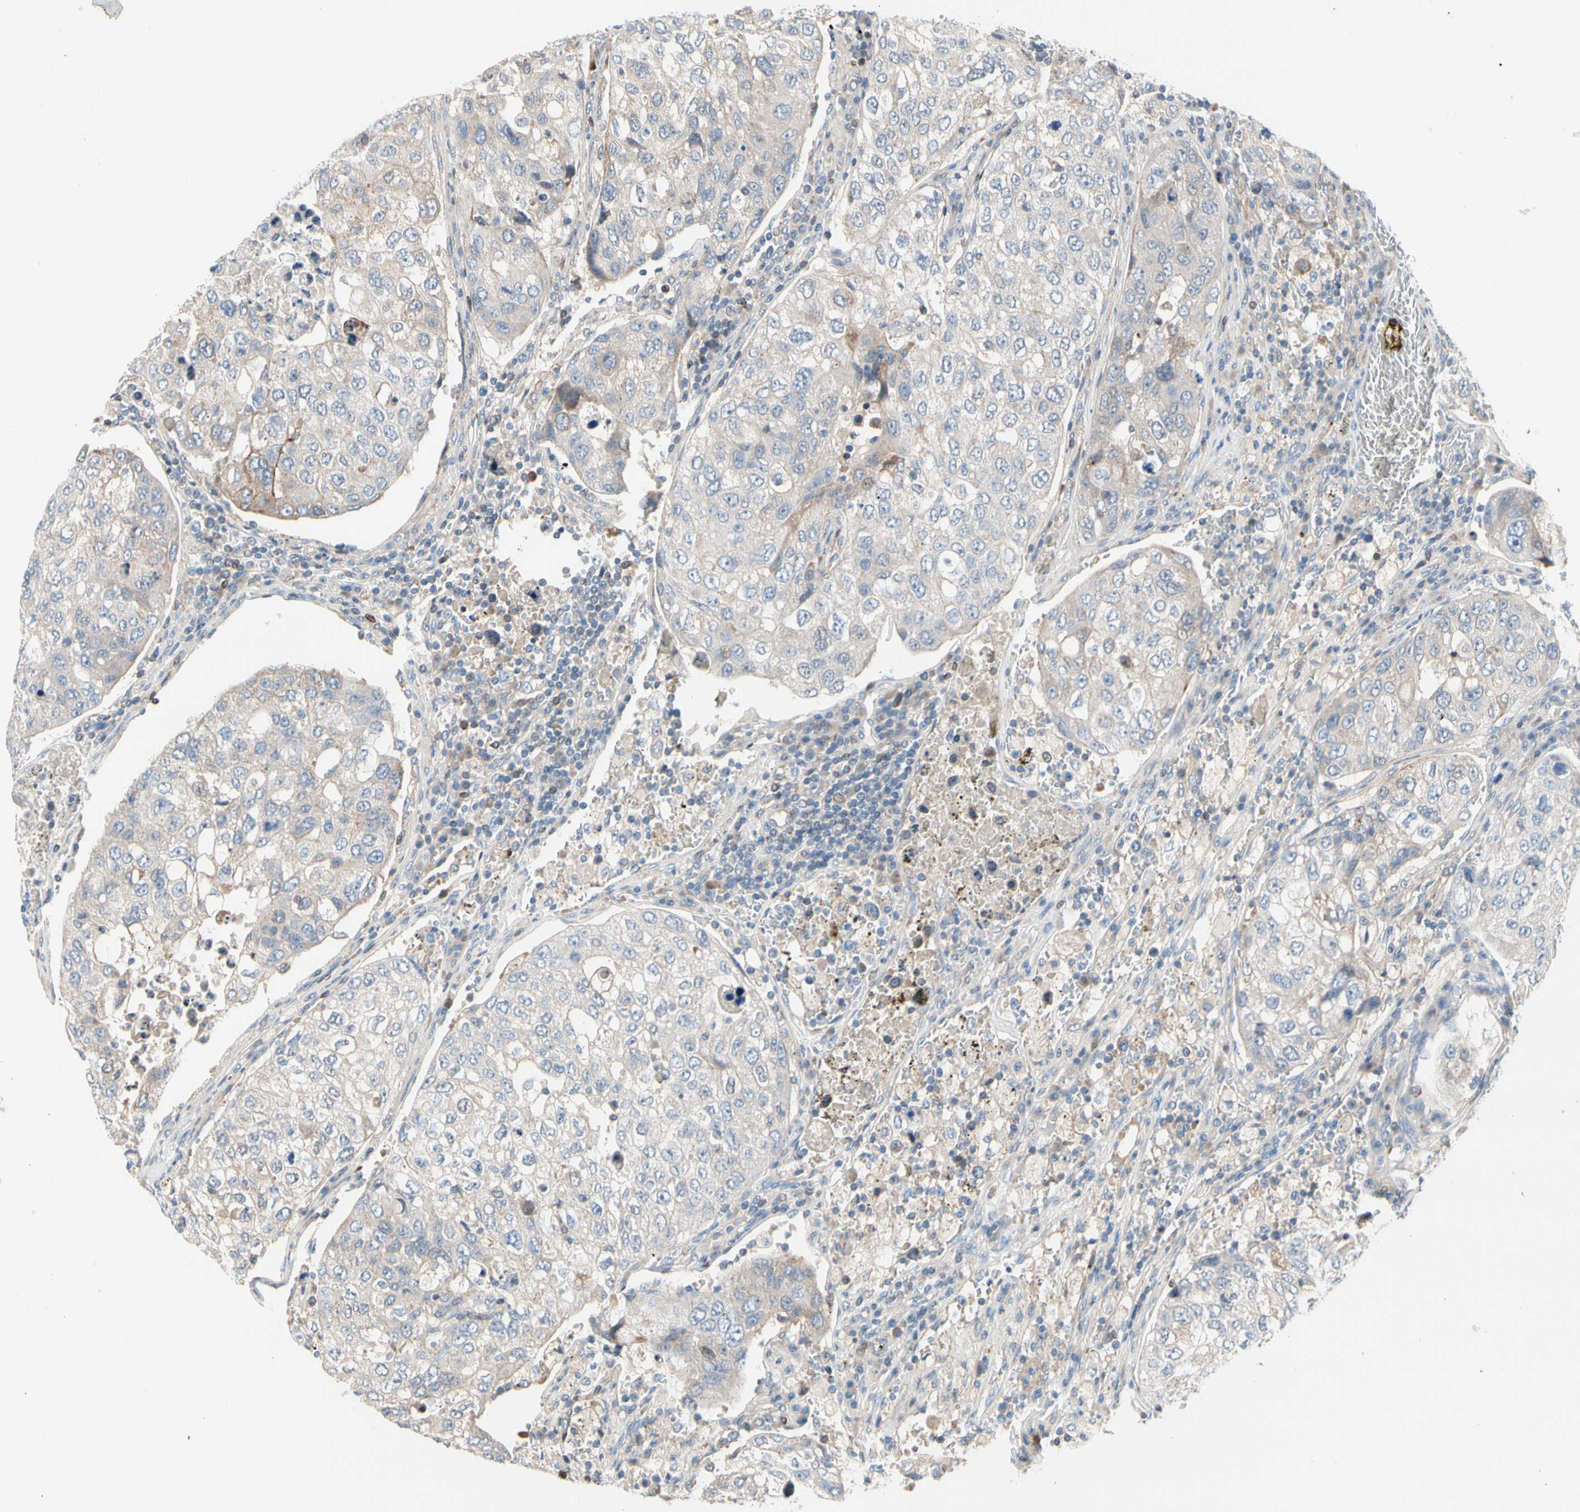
{"staining": {"intensity": "weak", "quantity": "25%-75%", "location": "cytoplasmic/membranous"}, "tissue": "urothelial cancer", "cell_type": "Tumor cells", "image_type": "cancer", "snomed": [{"axis": "morphology", "description": "Urothelial carcinoma, High grade"}, {"axis": "topography", "description": "Lymph node"}, {"axis": "topography", "description": "Urinary bladder"}], "caption": "Urothelial cancer stained for a protein shows weak cytoplasmic/membranous positivity in tumor cells. Ihc stains the protein of interest in brown and the nuclei are stained blue.", "gene": "MAP3K3", "patient": {"sex": "male", "age": 51}}